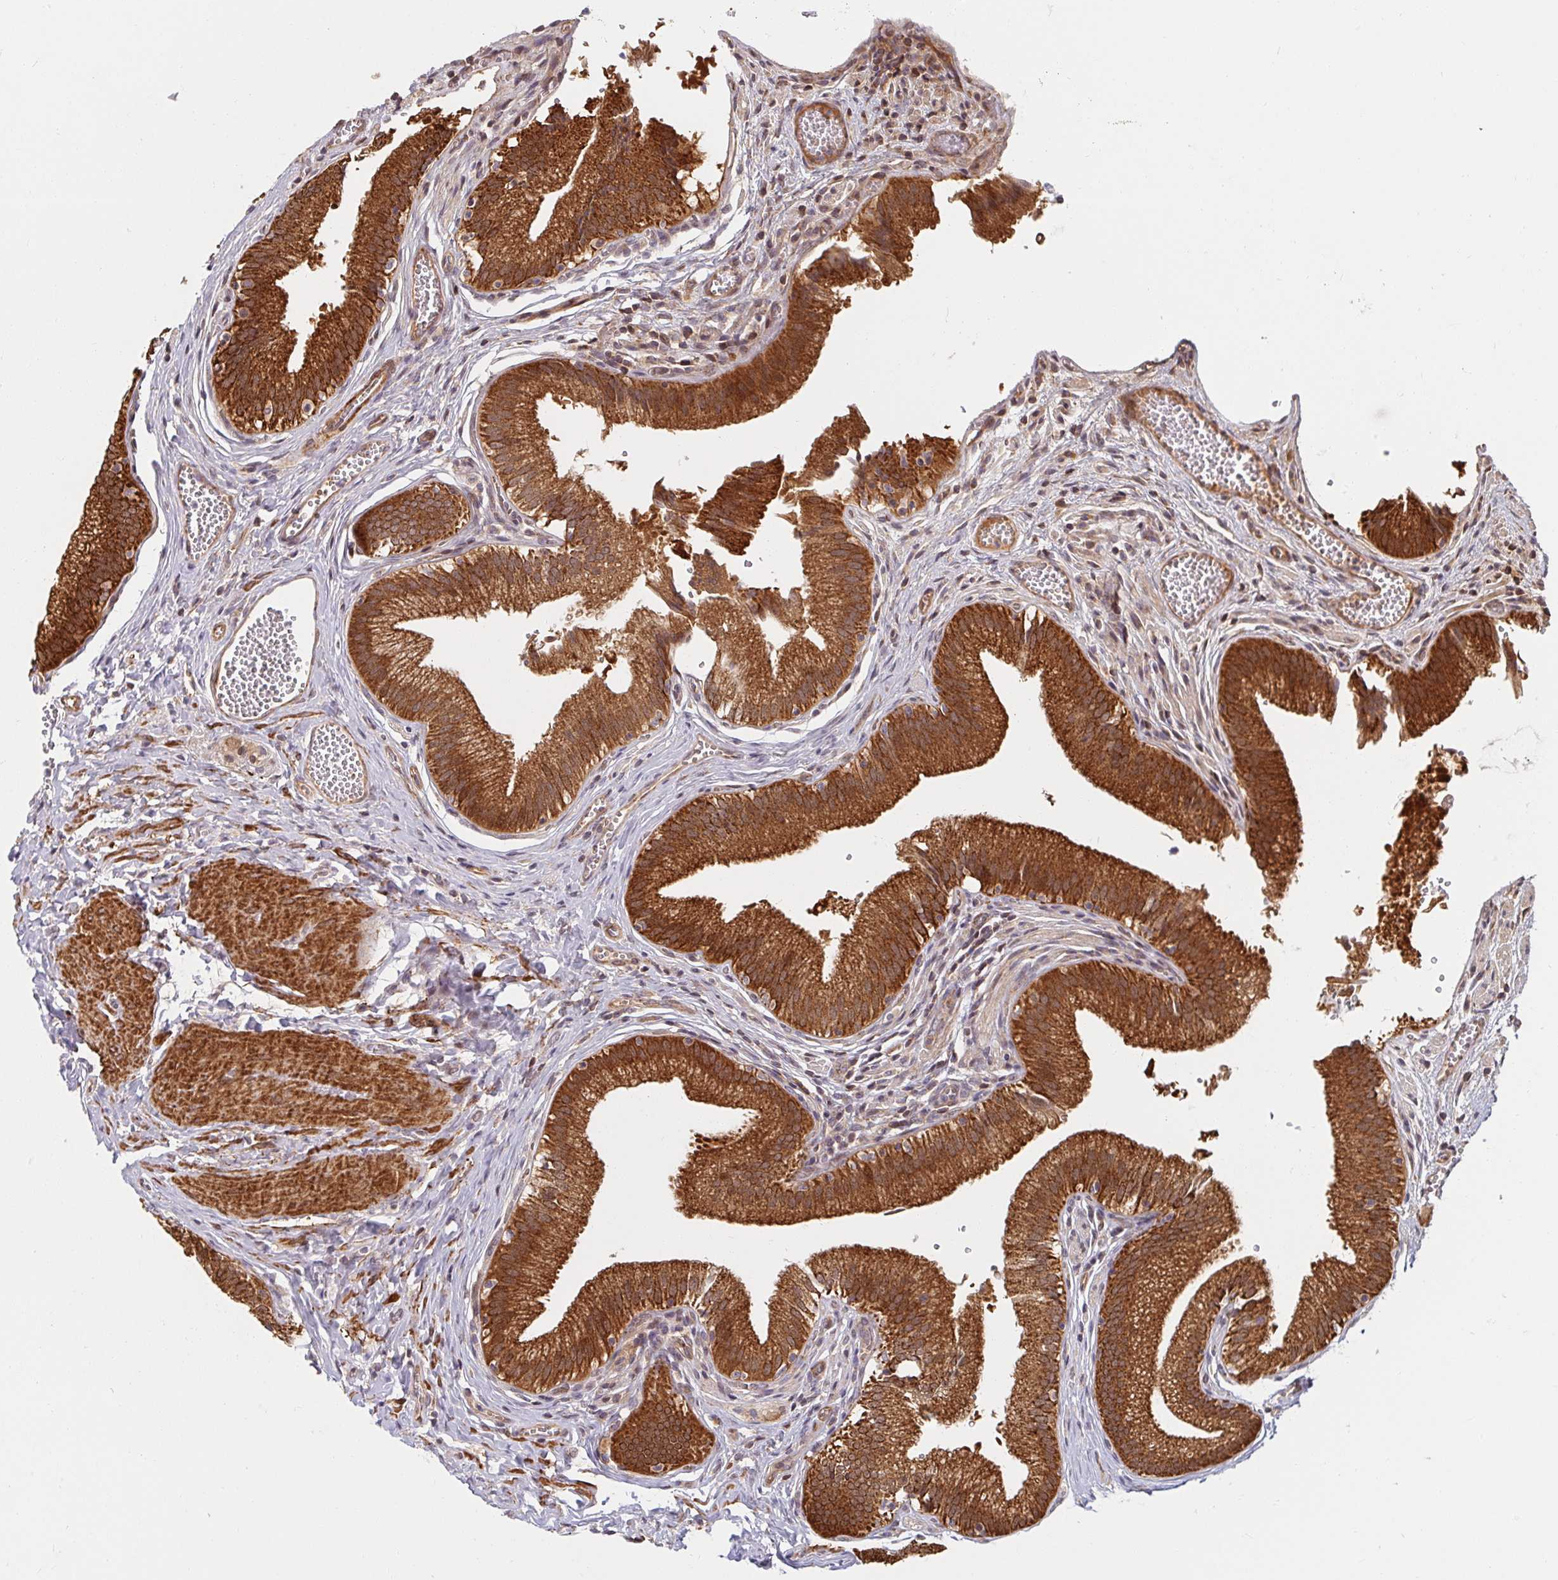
{"staining": {"intensity": "strong", "quantity": ">75%", "location": "cytoplasmic/membranous"}, "tissue": "gallbladder", "cell_type": "Glandular cells", "image_type": "normal", "snomed": [{"axis": "morphology", "description": "Normal tissue, NOS"}, {"axis": "topography", "description": "Gallbladder"}, {"axis": "topography", "description": "Peripheral nerve tissue"}], "caption": "Immunohistochemical staining of normal gallbladder displays high levels of strong cytoplasmic/membranous positivity in approximately >75% of glandular cells.", "gene": "BTF3", "patient": {"sex": "male", "age": 17}}